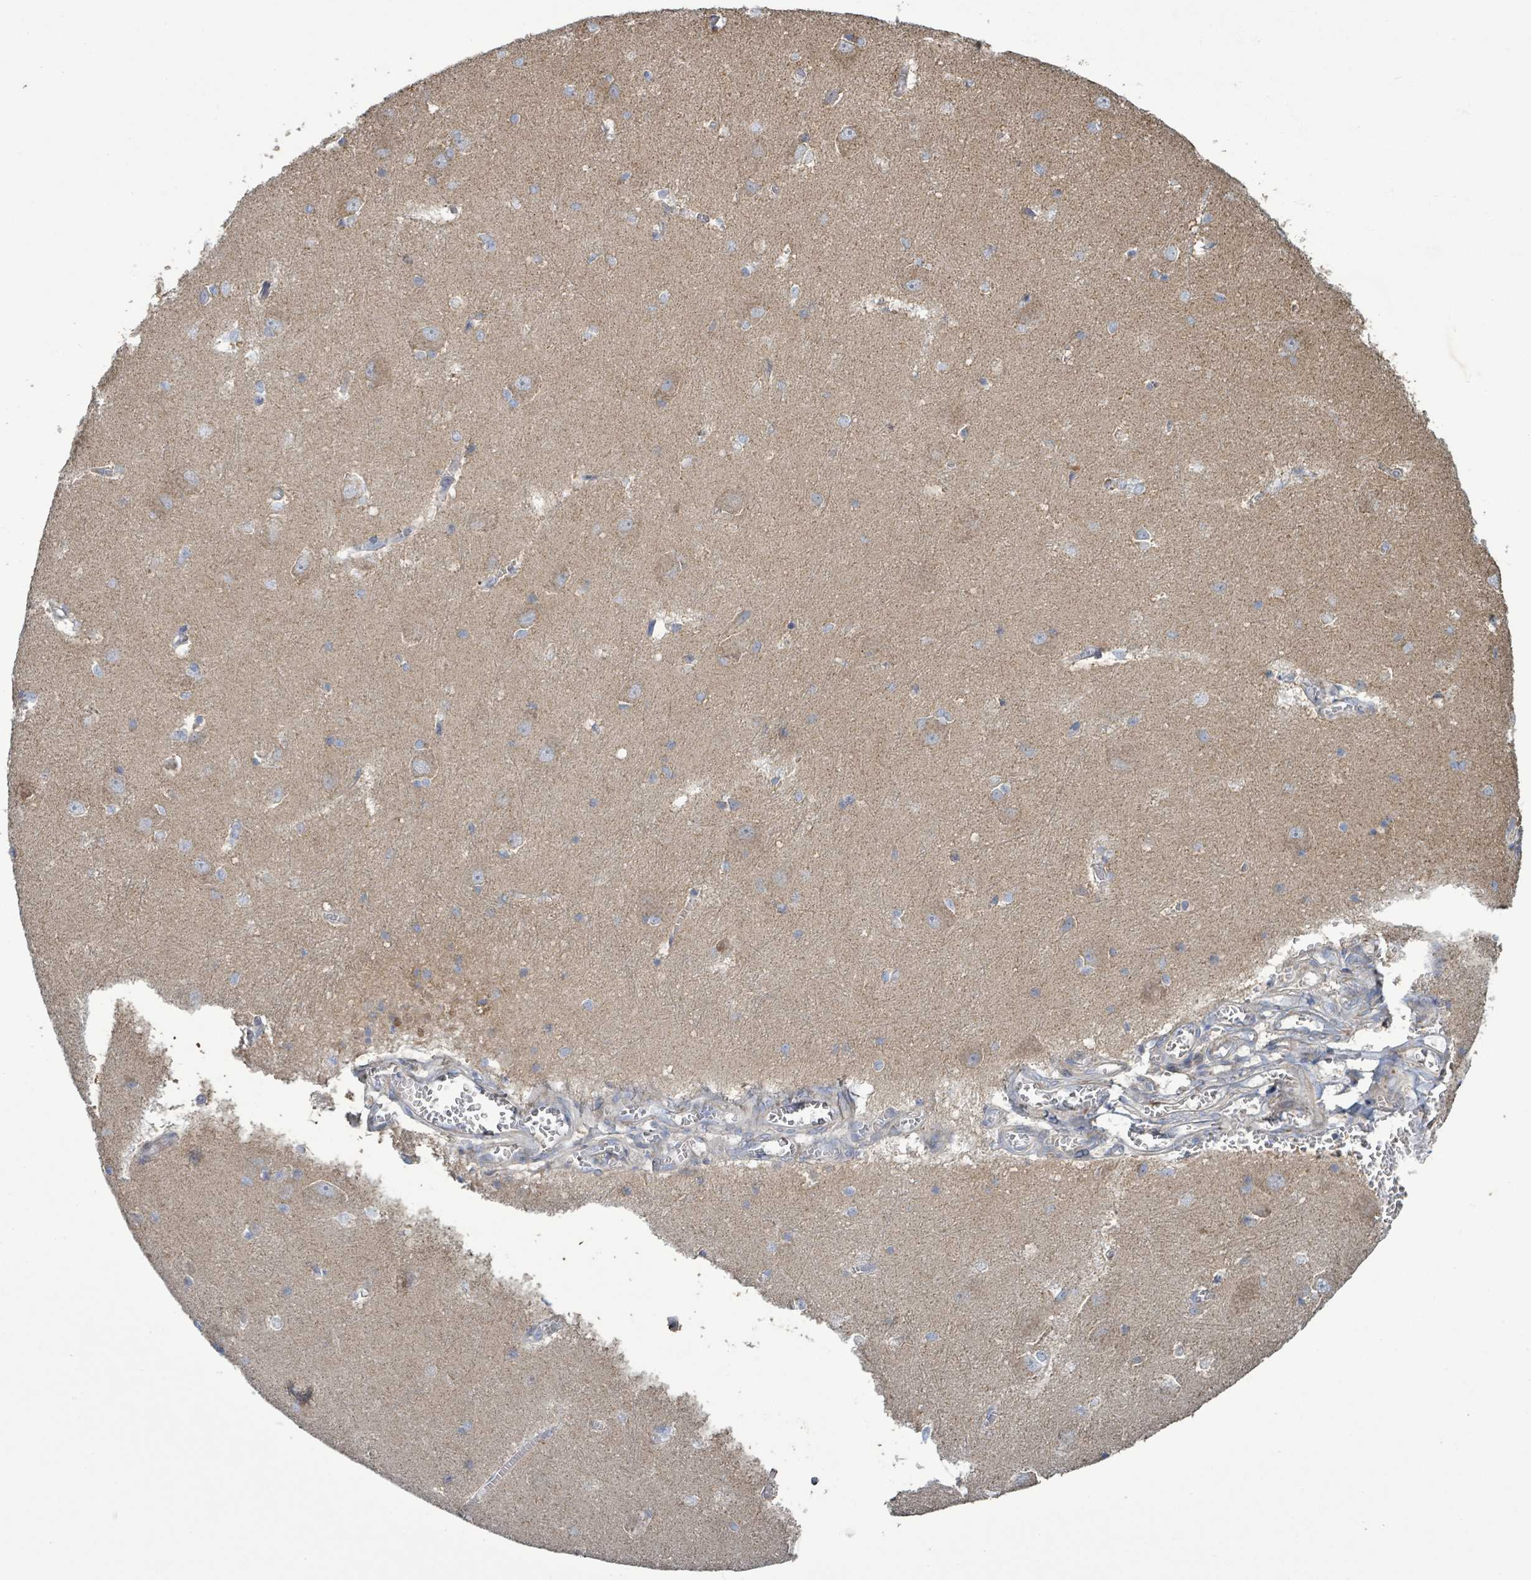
{"staining": {"intensity": "negative", "quantity": "none", "location": "none"}, "tissue": "hippocampus", "cell_type": "Glial cells", "image_type": "normal", "snomed": [{"axis": "morphology", "description": "Normal tissue, NOS"}, {"axis": "topography", "description": "Hippocampus"}], "caption": "Immunohistochemical staining of unremarkable hippocampus shows no significant positivity in glial cells. (Immunohistochemistry, brightfield microscopy, high magnification).", "gene": "ALG12", "patient": {"sex": "female", "age": 64}}